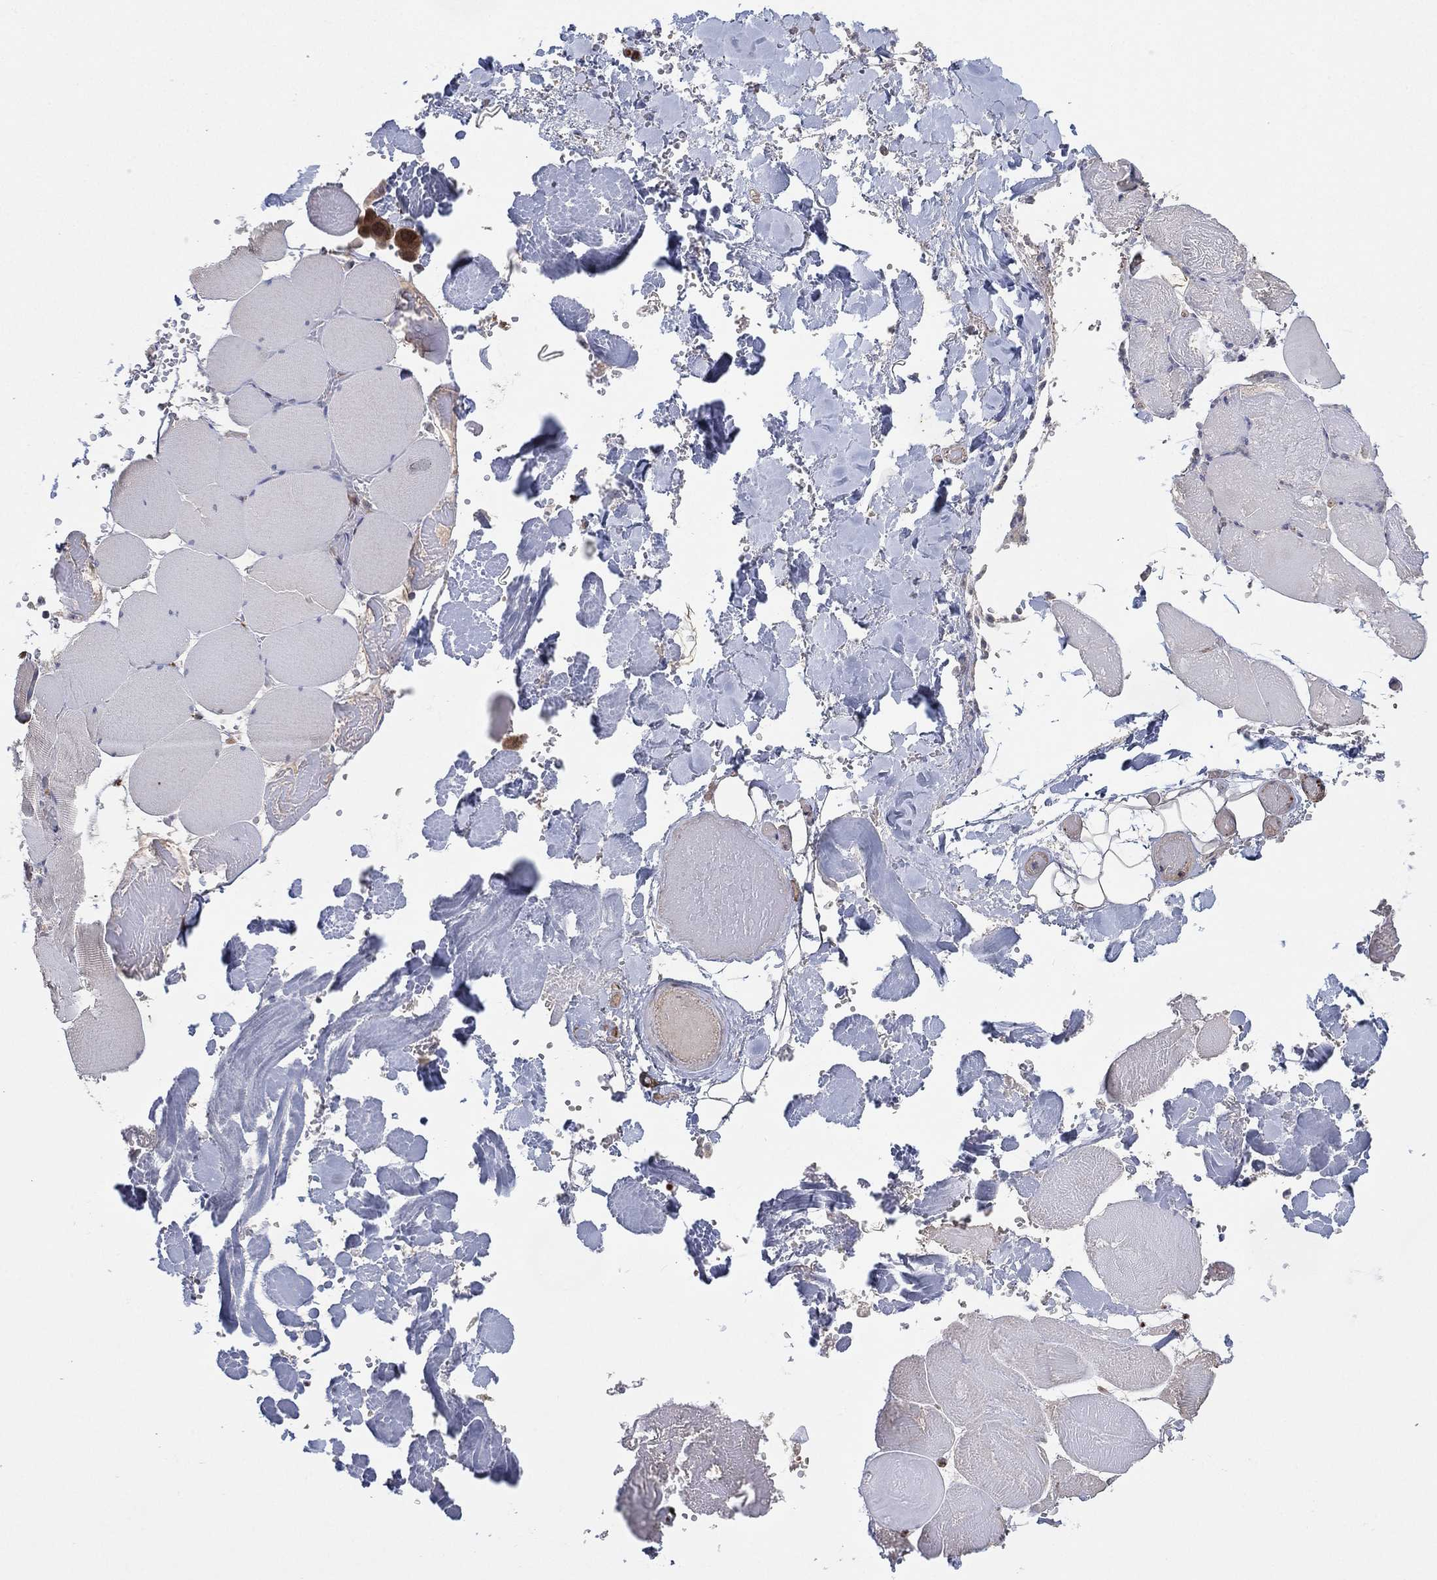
{"staining": {"intensity": "negative", "quantity": "none", "location": "none"}, "tissue": "skeletal muscle", "cell_type": "Myocytes", "image_type": "normal", "snomed": [{"axis": "morphology", "description": "Normal tissue, NOS"}, {"axis": "morphology", "description": "Malignant melanoma, Metastatic site"}, {"axis": "topography", "description": "Skeletal muscle"}], "caption": "Immunohistochemistry of normal skeletal muscle exhibits no positivity in myocytes. (DAB immunohistochemistry visualized using brightfield microscopy, high magnification).", "gene": "PSMG4", "patient": {"sex": "male", "age": 50}}